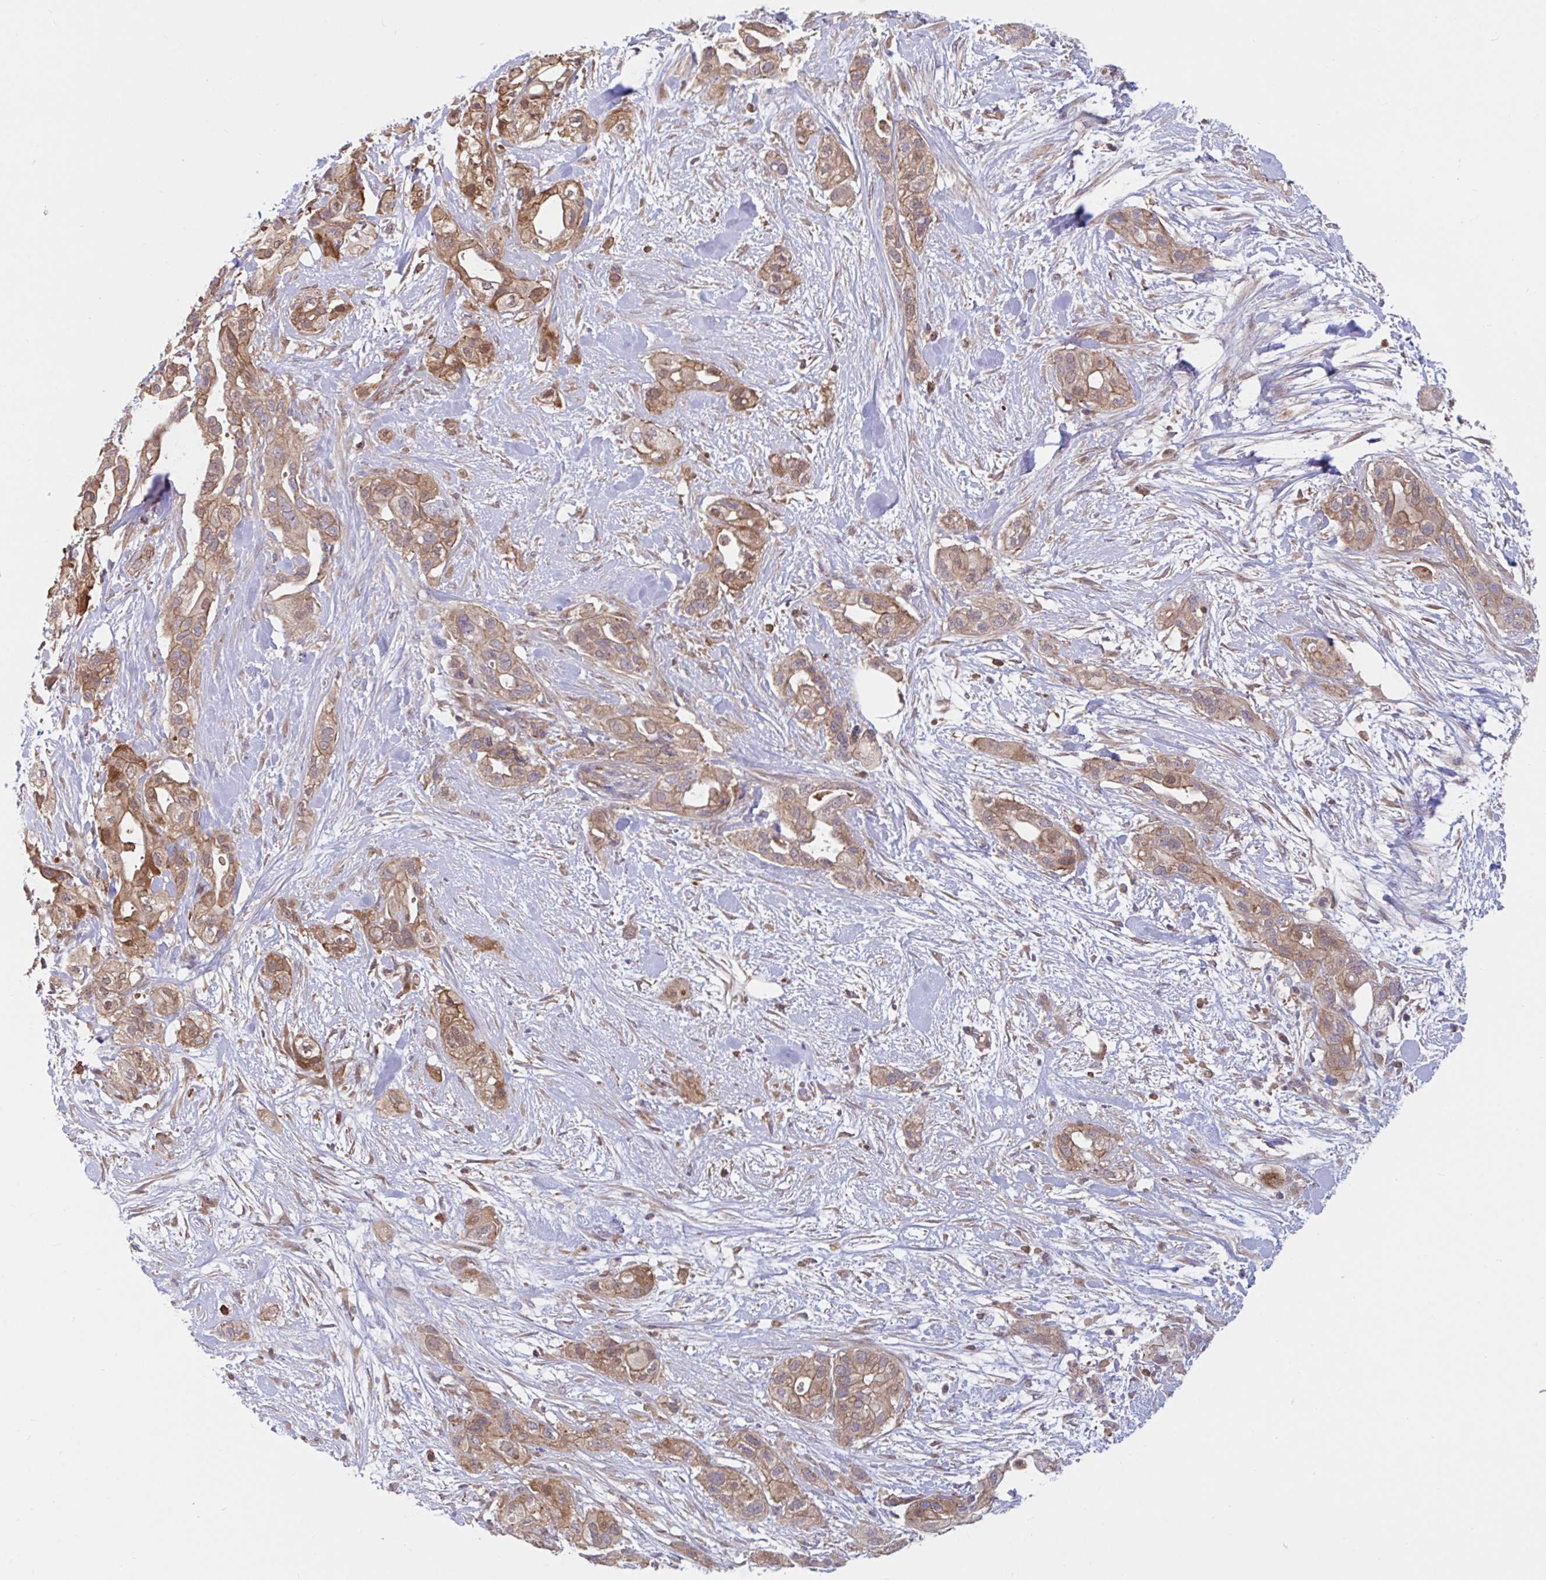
{"staining": {"intensity": "moderate", "quantity": ">75%", "location": "cytoplasmic/membranous,nuclear"}, "tissue": "pancreatic cancer", "cell_type": "Tumor cells", "image_type": "cancer", "snomed": [{"axis": "morphology", "description": "Adenocarcinoma, NOS"}, {"axis": "topography", "description": "Pancreas"}], "caption": "Pancreatic cancer (adenocarcinoma) tissue shows moderate cytoplasmic/membranous and nuclear expression in approximately >75% of tumor cells, visualized by immunohistochemistry. (DAB IHC, brown staining for protein, blue staining for nuclei).", "gene": "LMNTD2", "patient": {"sex": "male", "age": 44}}